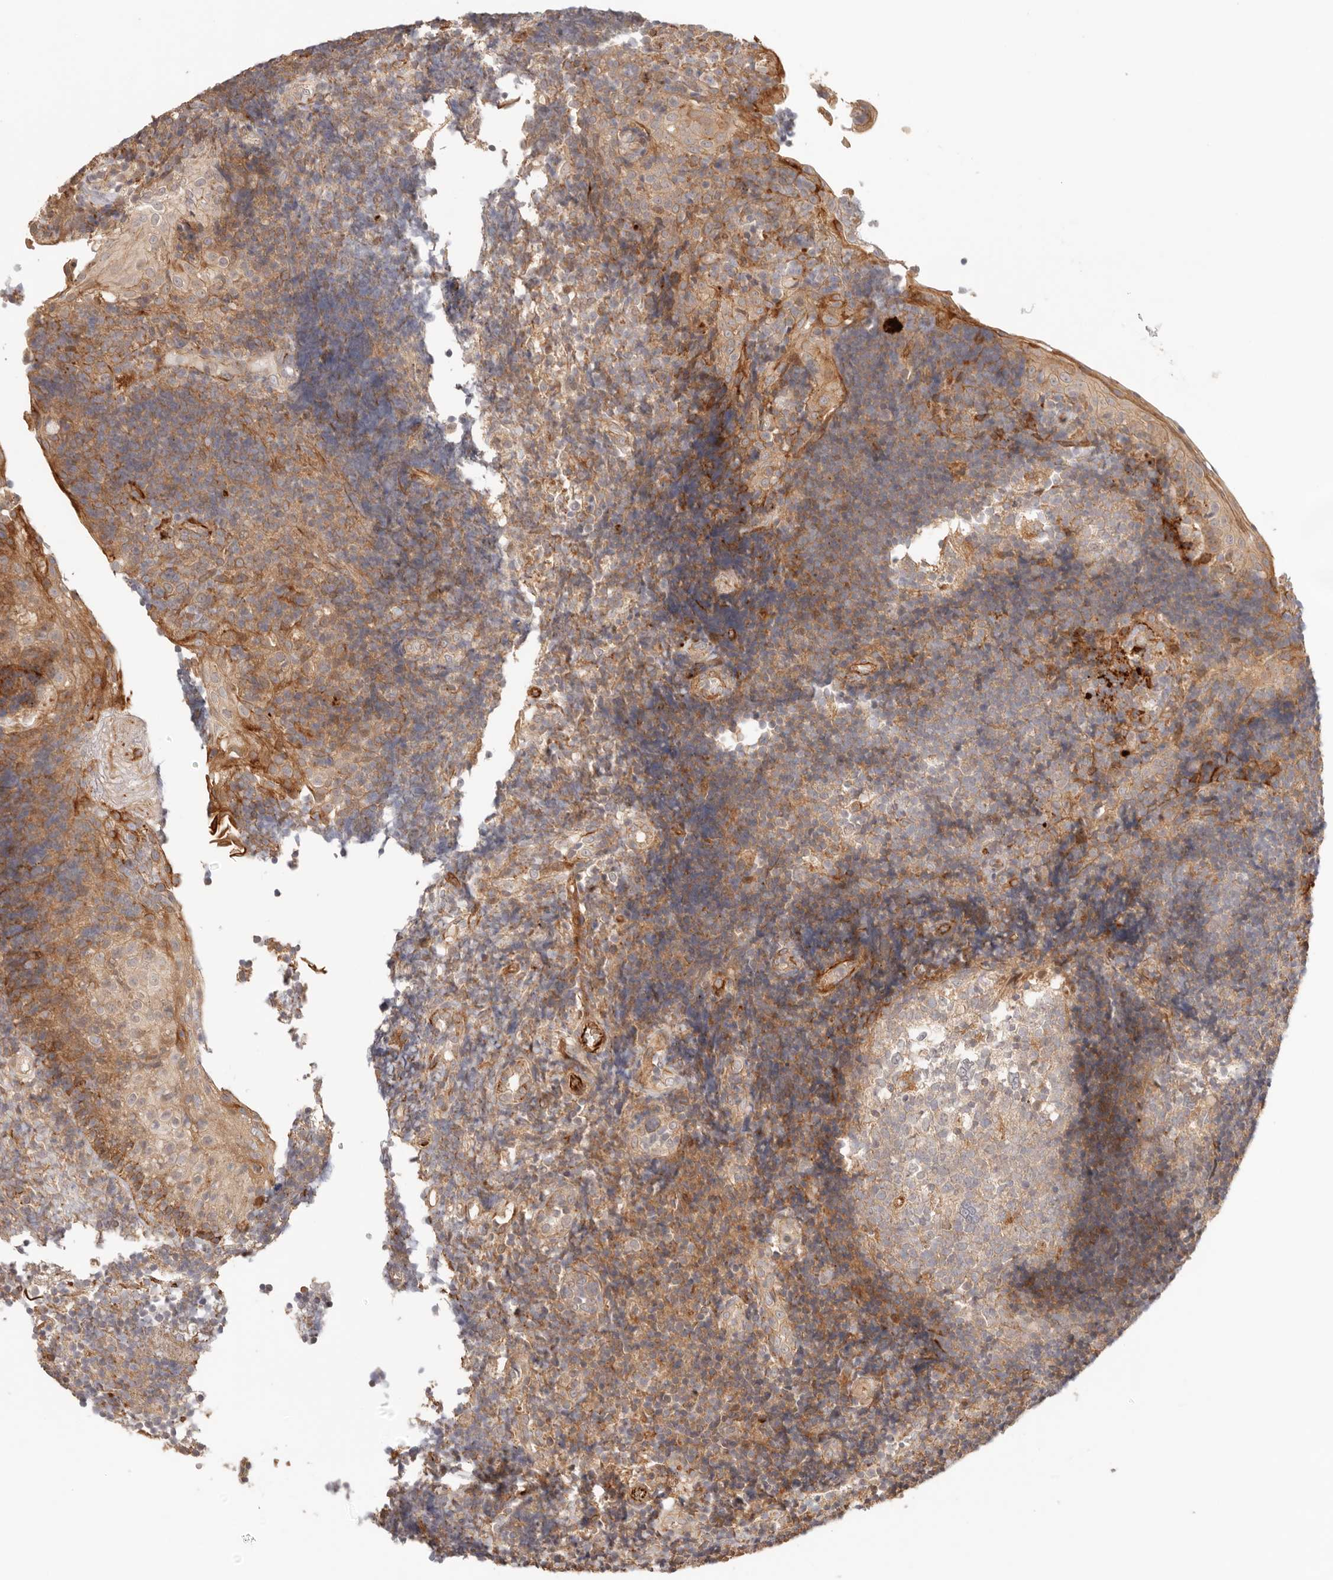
{"staining": {"intensity": "moderate", "quantity": "<25%", "location": "cytoplasmic/membranous"}, "tissue": "tonsil", "cell_type": "Germinal center cells", "image_type": "normal", "snomed": [{"axis": "morphology", "description": "Normal tissue, NOS"}, {"axis": "topography", "description": "Tonsil"}], "caption": "A high-resolution micrograph shows immunohistochemistry staining of benign tonsil, which shows moderate cytoplasmic/membranous staining in about <25% of germinal center cells. Using DAB (3,3'-diaminobenzidine) (brown) and hematoxylin (blue) stains, captured at high magnification using brightfield microscopy.", "gene": "IL1R2", "patient": {"sex": "female", "age": 40}}